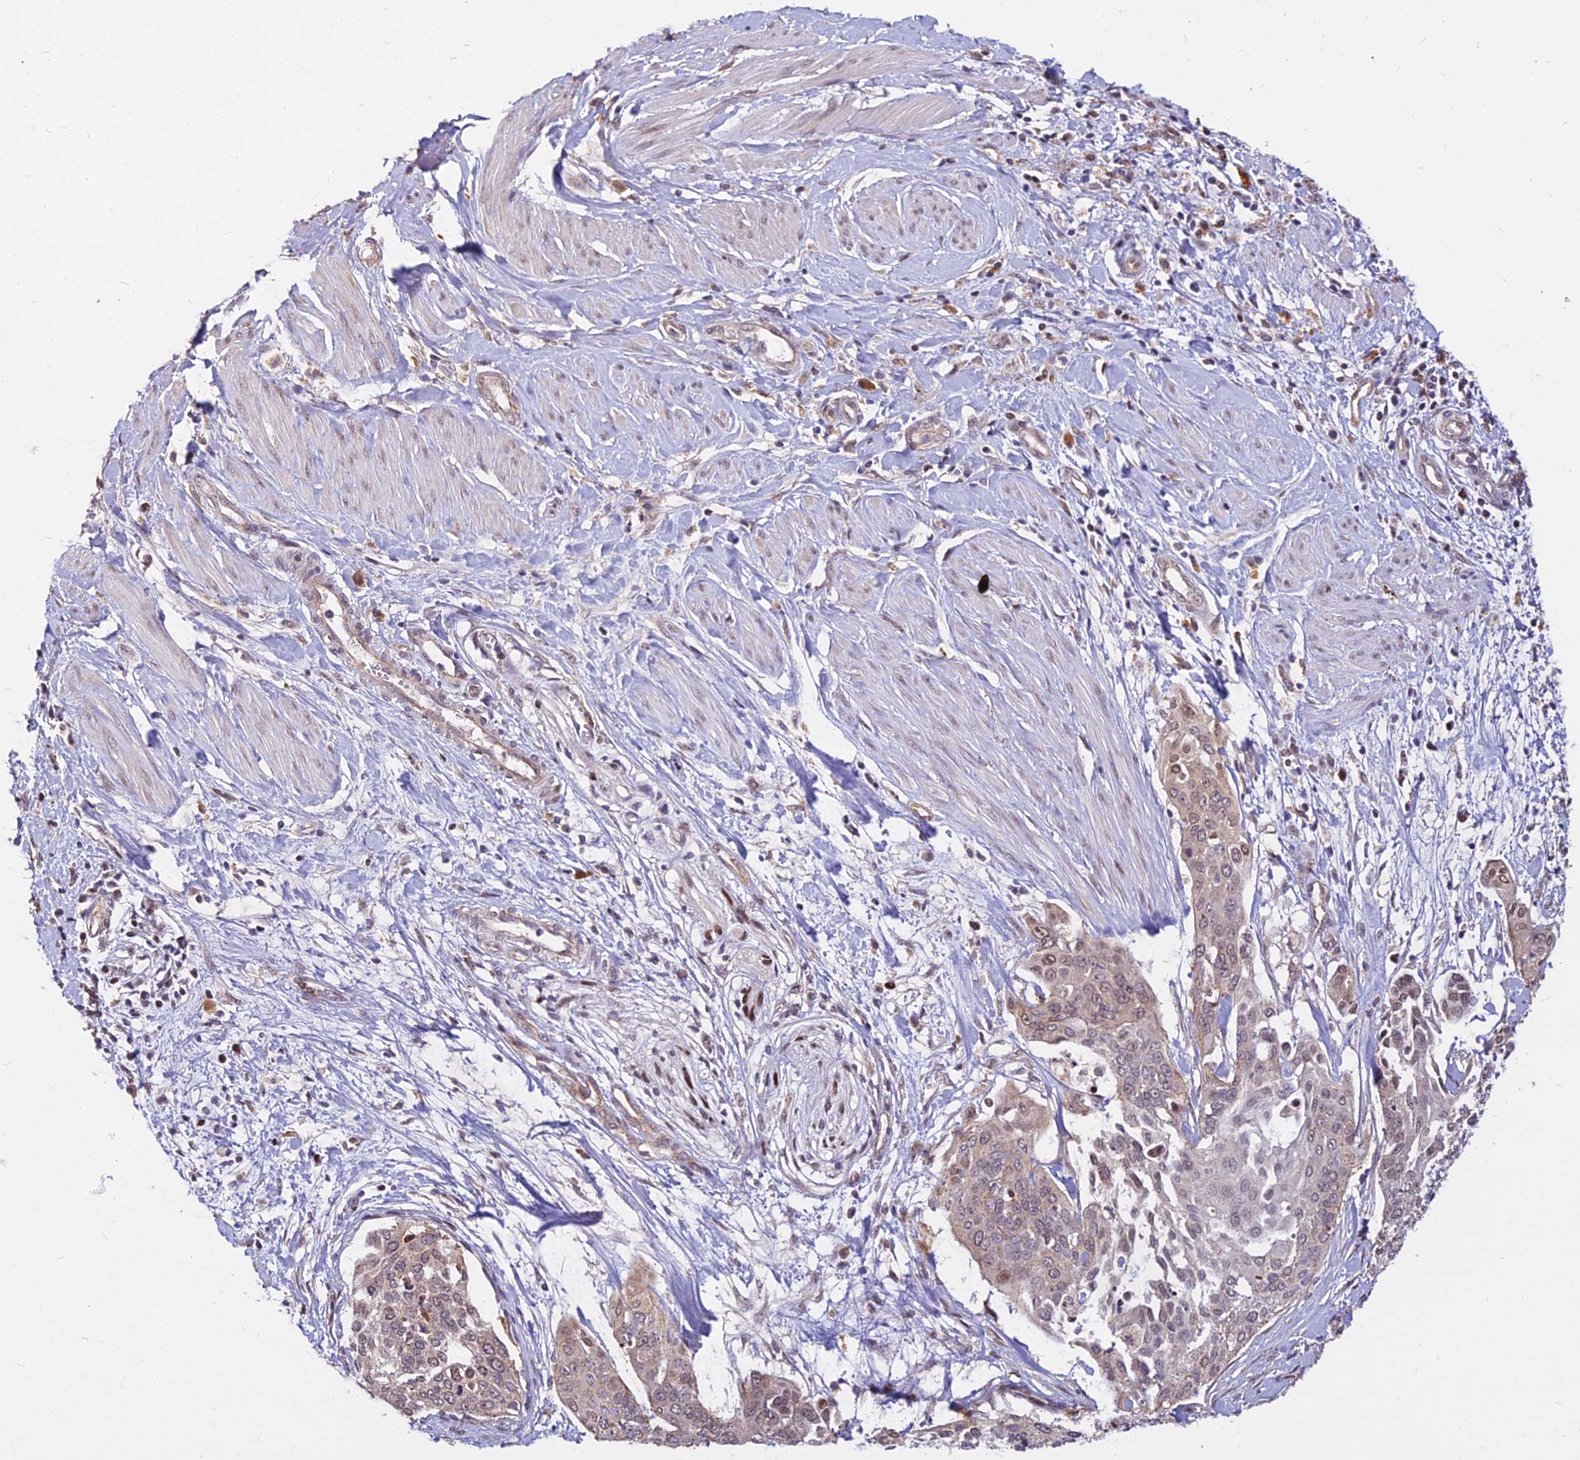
{"staining": {"intensity": "moderate", "quantity": ">75%", "location": "cytoplasmic/membranous,nuclear"}, "tissue": "cervical cancer", "cell_type": "Tumor cells", "image_type": "cancer", "snomed": [{"axis": "morphology", "description": "Squamous cell carcinoma, NOS"}, {"axis": "topography", "description": "Cervix"}], "caption": "Brown immunohistochemical staining in human cervical squamous cell carcinoma reveals moderate cytoplasmic/membranous and nuclear expression in about >75% of tumor cells.", "gene": "C11orf68", "patient": {"sex": "female", "age": 44}}